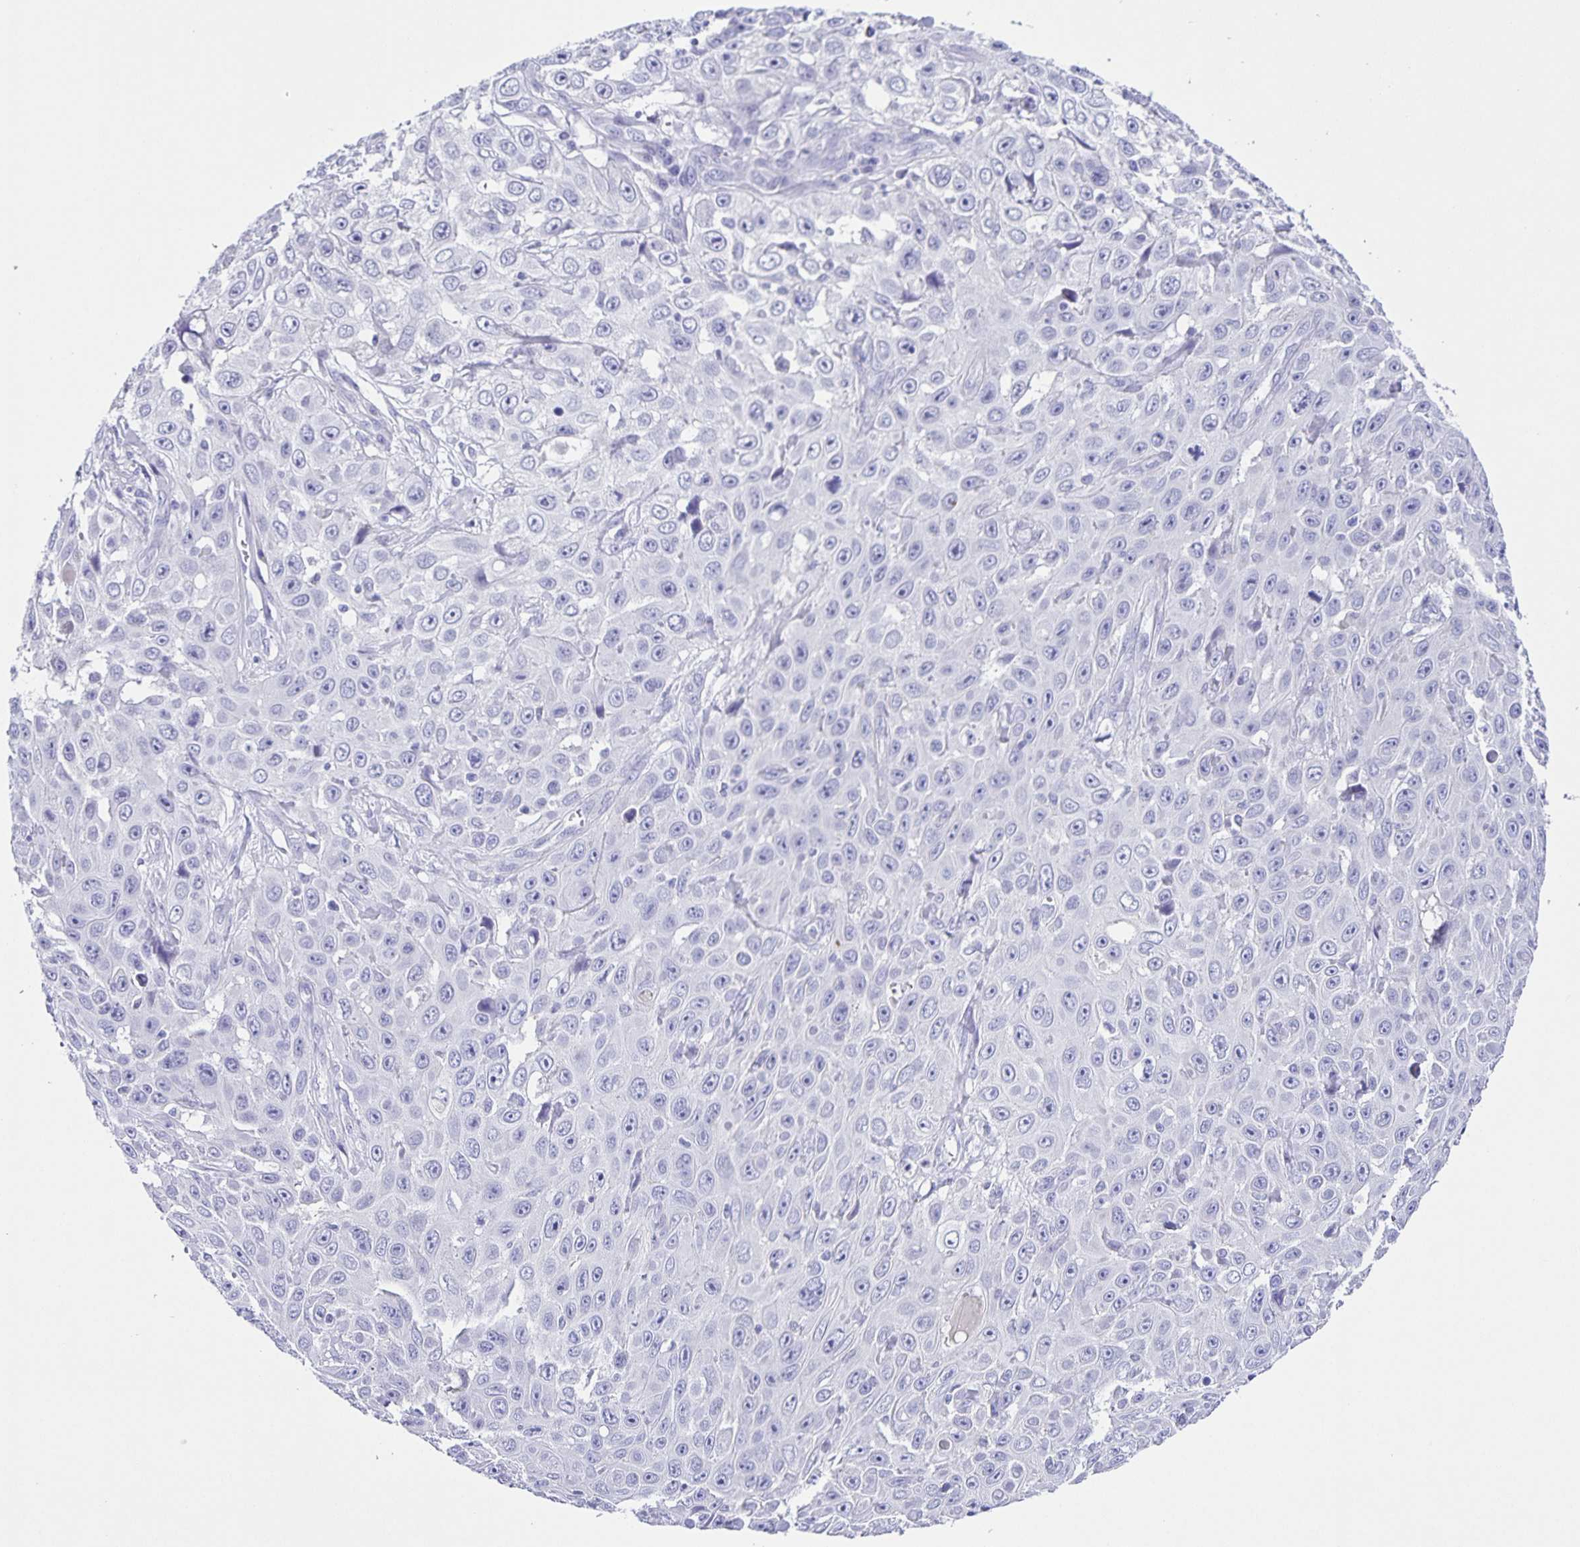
{"staining": {"intensity": "negative", "quantity": "none", "location": "none"}, "tissue": "skin cancer", "cell_type": "Tumor cells", "image_type": "cancer", "snomed": [{"axis": "morphology", "description": "Squamous cell carcinoma, NOS"}, {"axis": "topography", "description": "Skin"}], "caption": "High magnification brightfield microscopy of skin cancer (squamous cell carcinoma) stained with DAB (3,3'-diaminobenzidine) (brown) and counterstained with hematoxylin (blue): tumor cells show no significant positivity. The staining is performed using DAB (3,3'-diaminobenzidine) brown chromogen with nuclei counter-stained in using hematoxylin.", "gene": "UBQLN3", "patient": {"sex": "male", "age": 82}}